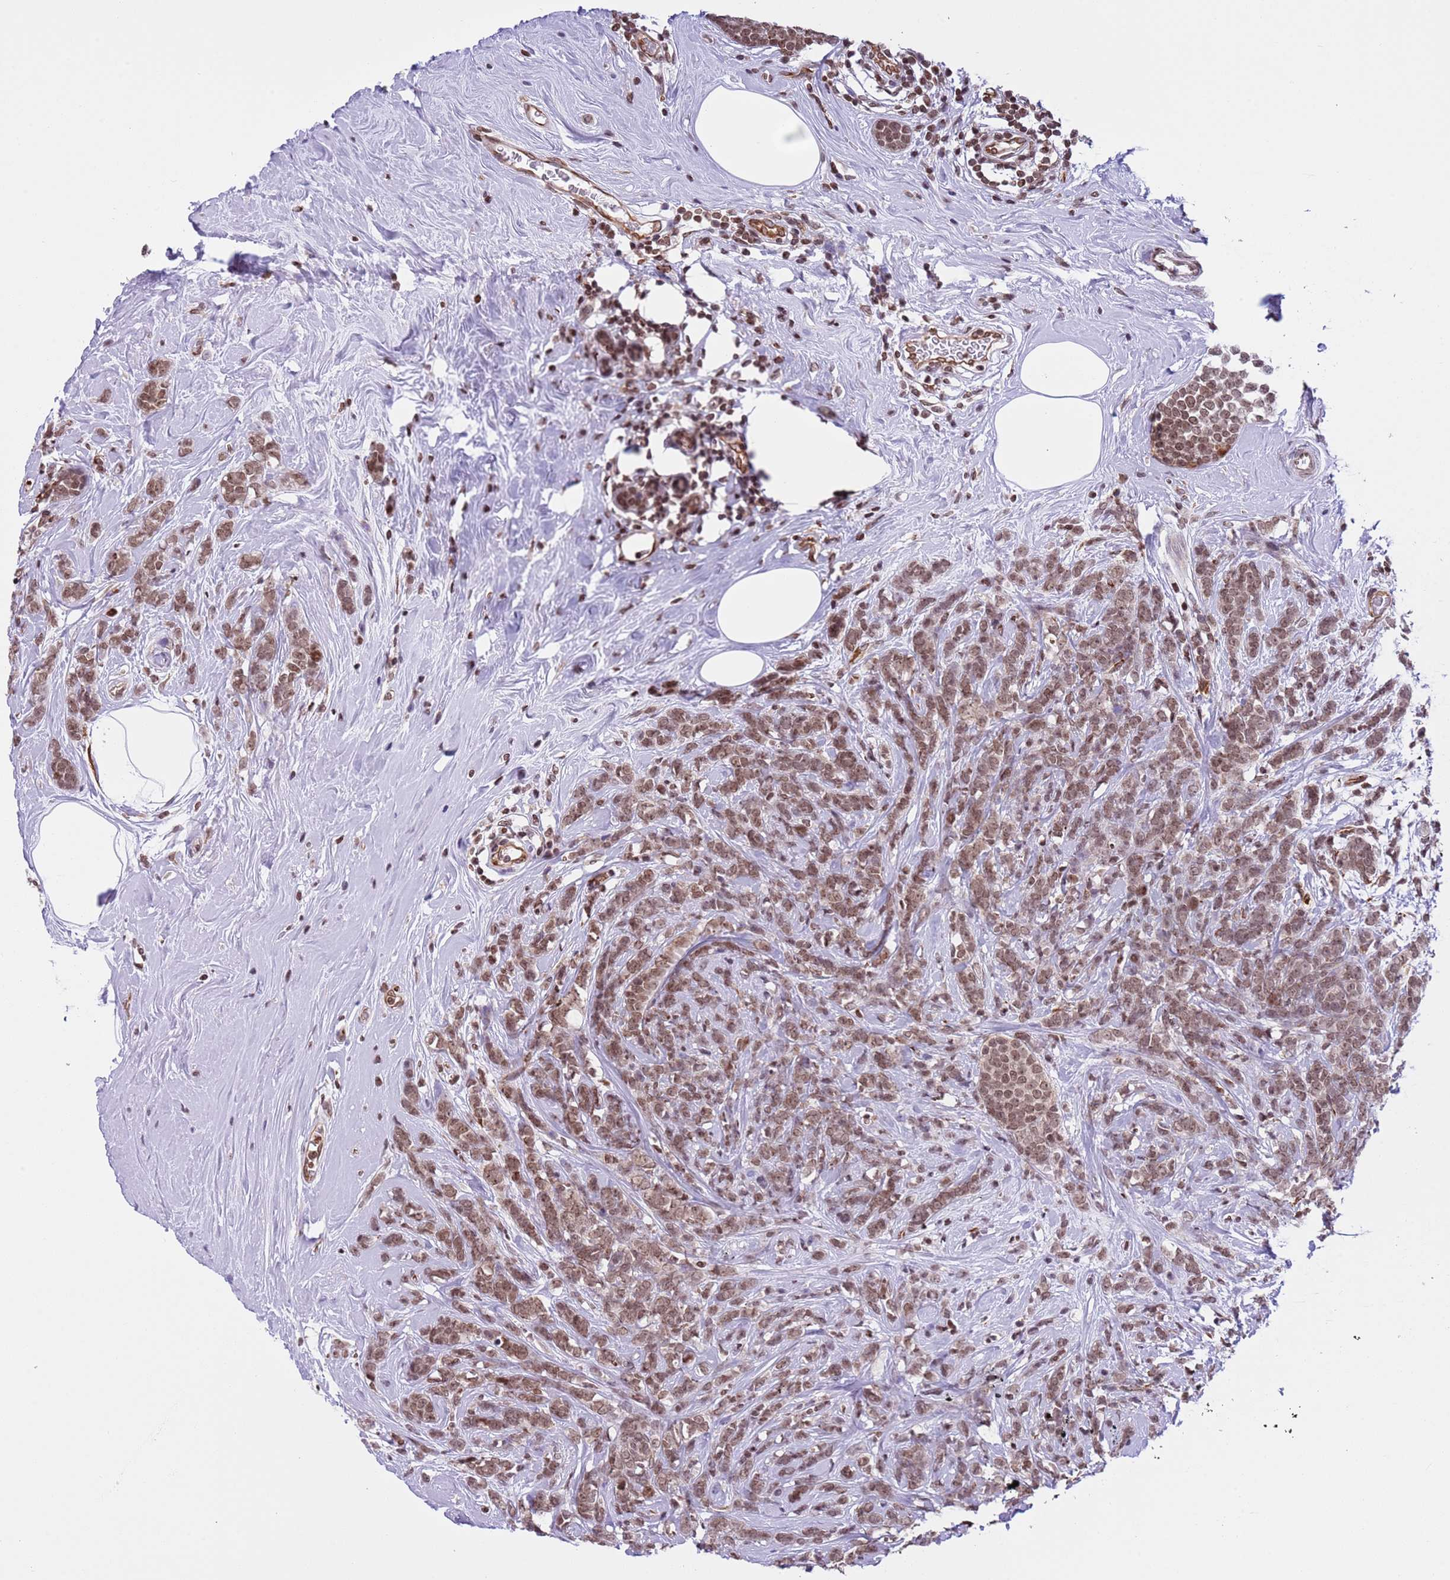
{"staining": {"intensity": "moderate", "quantity": ">75%", "location": "nuclear"}, "tissue": "breast cancer", "cell_type": "Tumor cells", "image_type": "cancer", "snomed": [{"axis": "morphology", "description": "Lobular carcinoma"}, {"axis": "topography", "description": "Breast"}], "caption": "Immunohistochemistry (IHC) of human breast cancer (lobular carcinoma) displays medium levels of moderate nuclear positivity in approximately >75% of tumor cells. Using DAB (3,3'-diaminobenzidine) (brown) and hematoxylin (blue) stains, captured at high magnification using brightfield microscopy.", "gene": "NRIP1", "patient": {"sex": "female", "age": 58}}